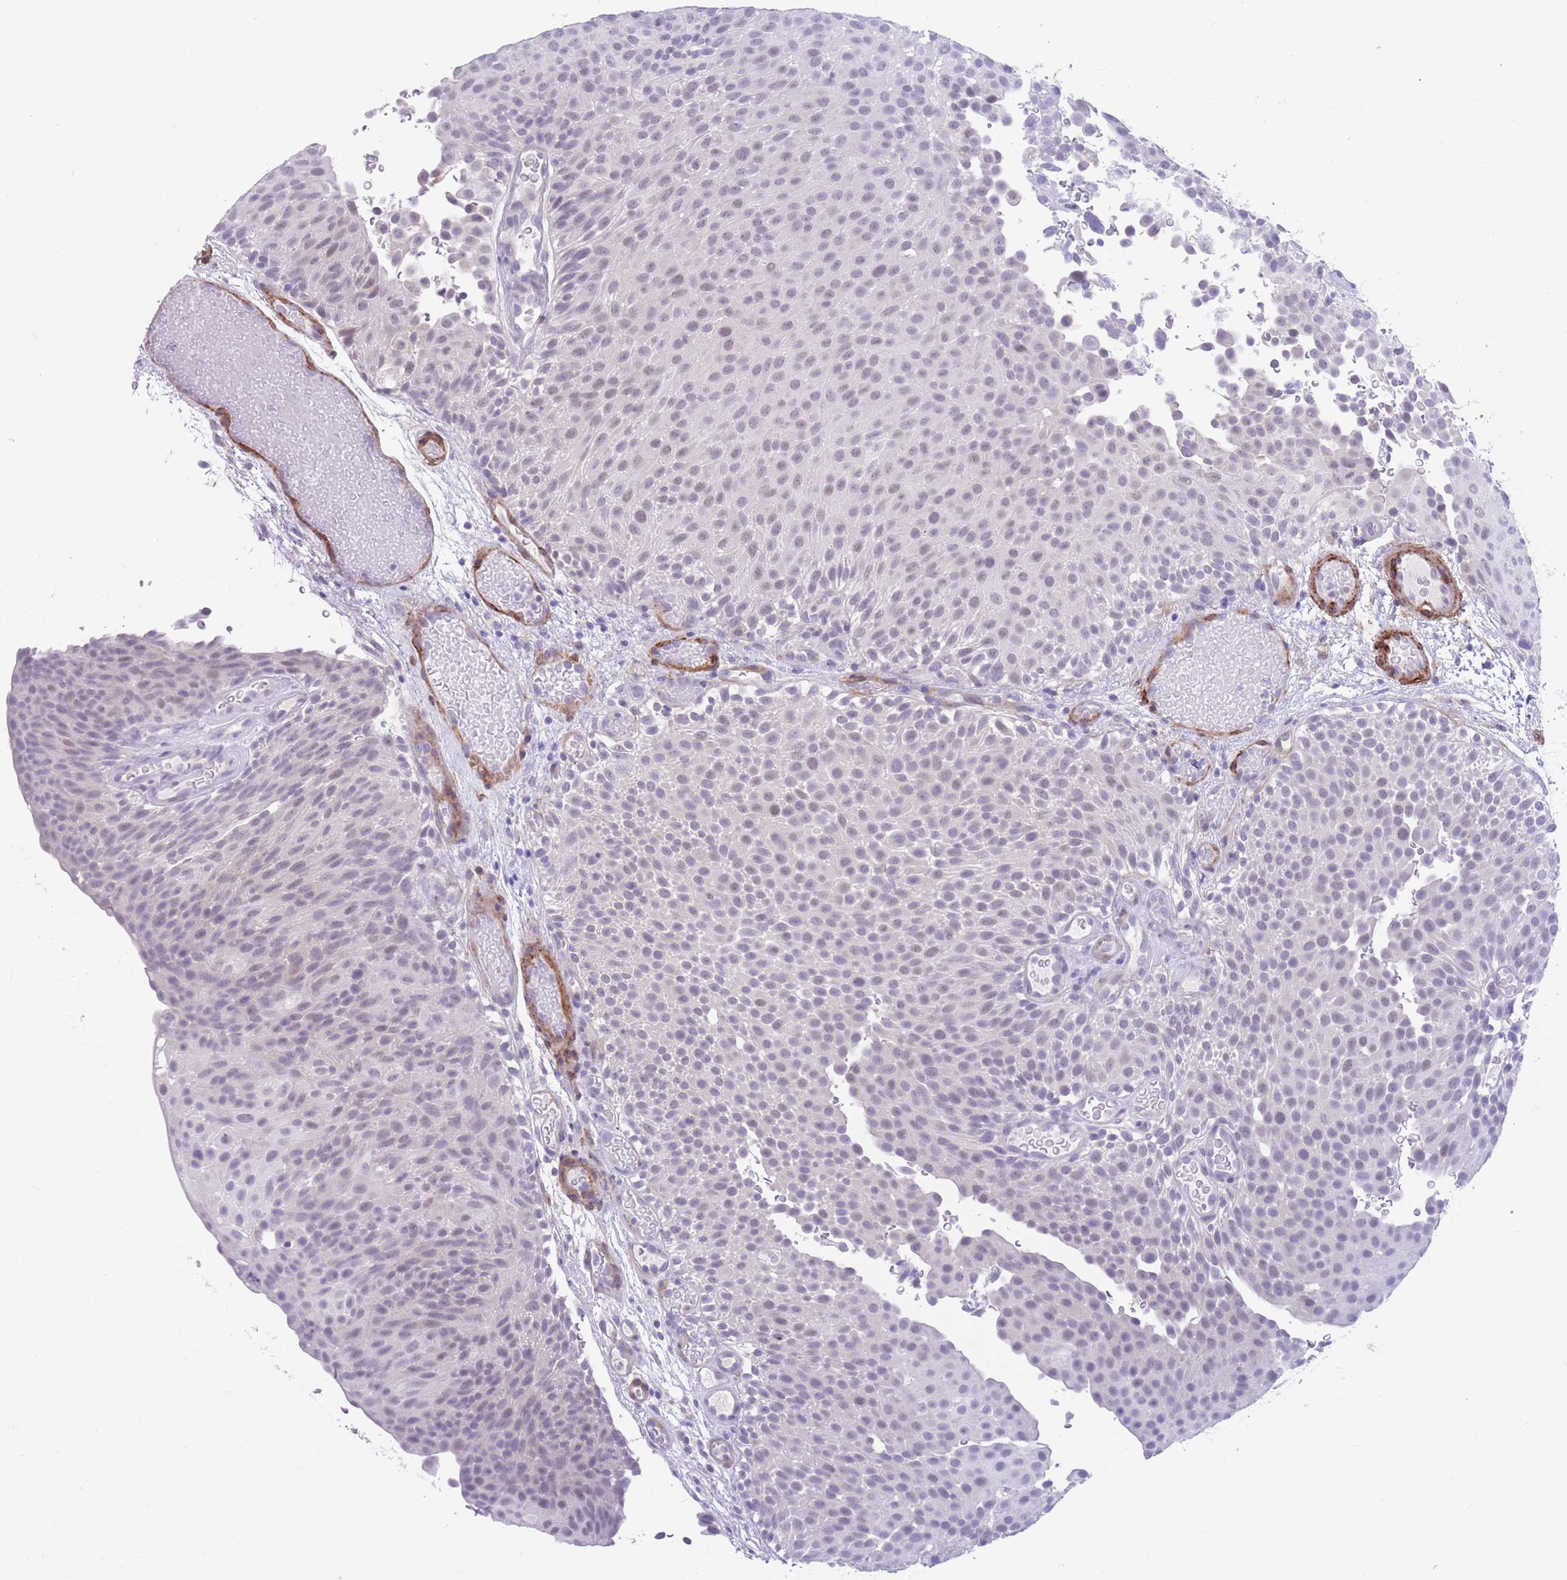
{"staining": {"intensity": "negative", "quantity": "none", "location": "none"}, "tissue": "urothelial cancer", "cell_type": "Tumor cells", "image_type": "cancer", "snomed": [{"axis": "morphology", "description": "Urothelial carcinoma, Low grade"}, {"axis": "topography", "description": "Urinary bladder"}], "caption": "There is no significant expression in tumor cells of urothelial carcinoma (low-grade).", "gene": "DPYD", "patient": {"sex": "male", "age": 78}}